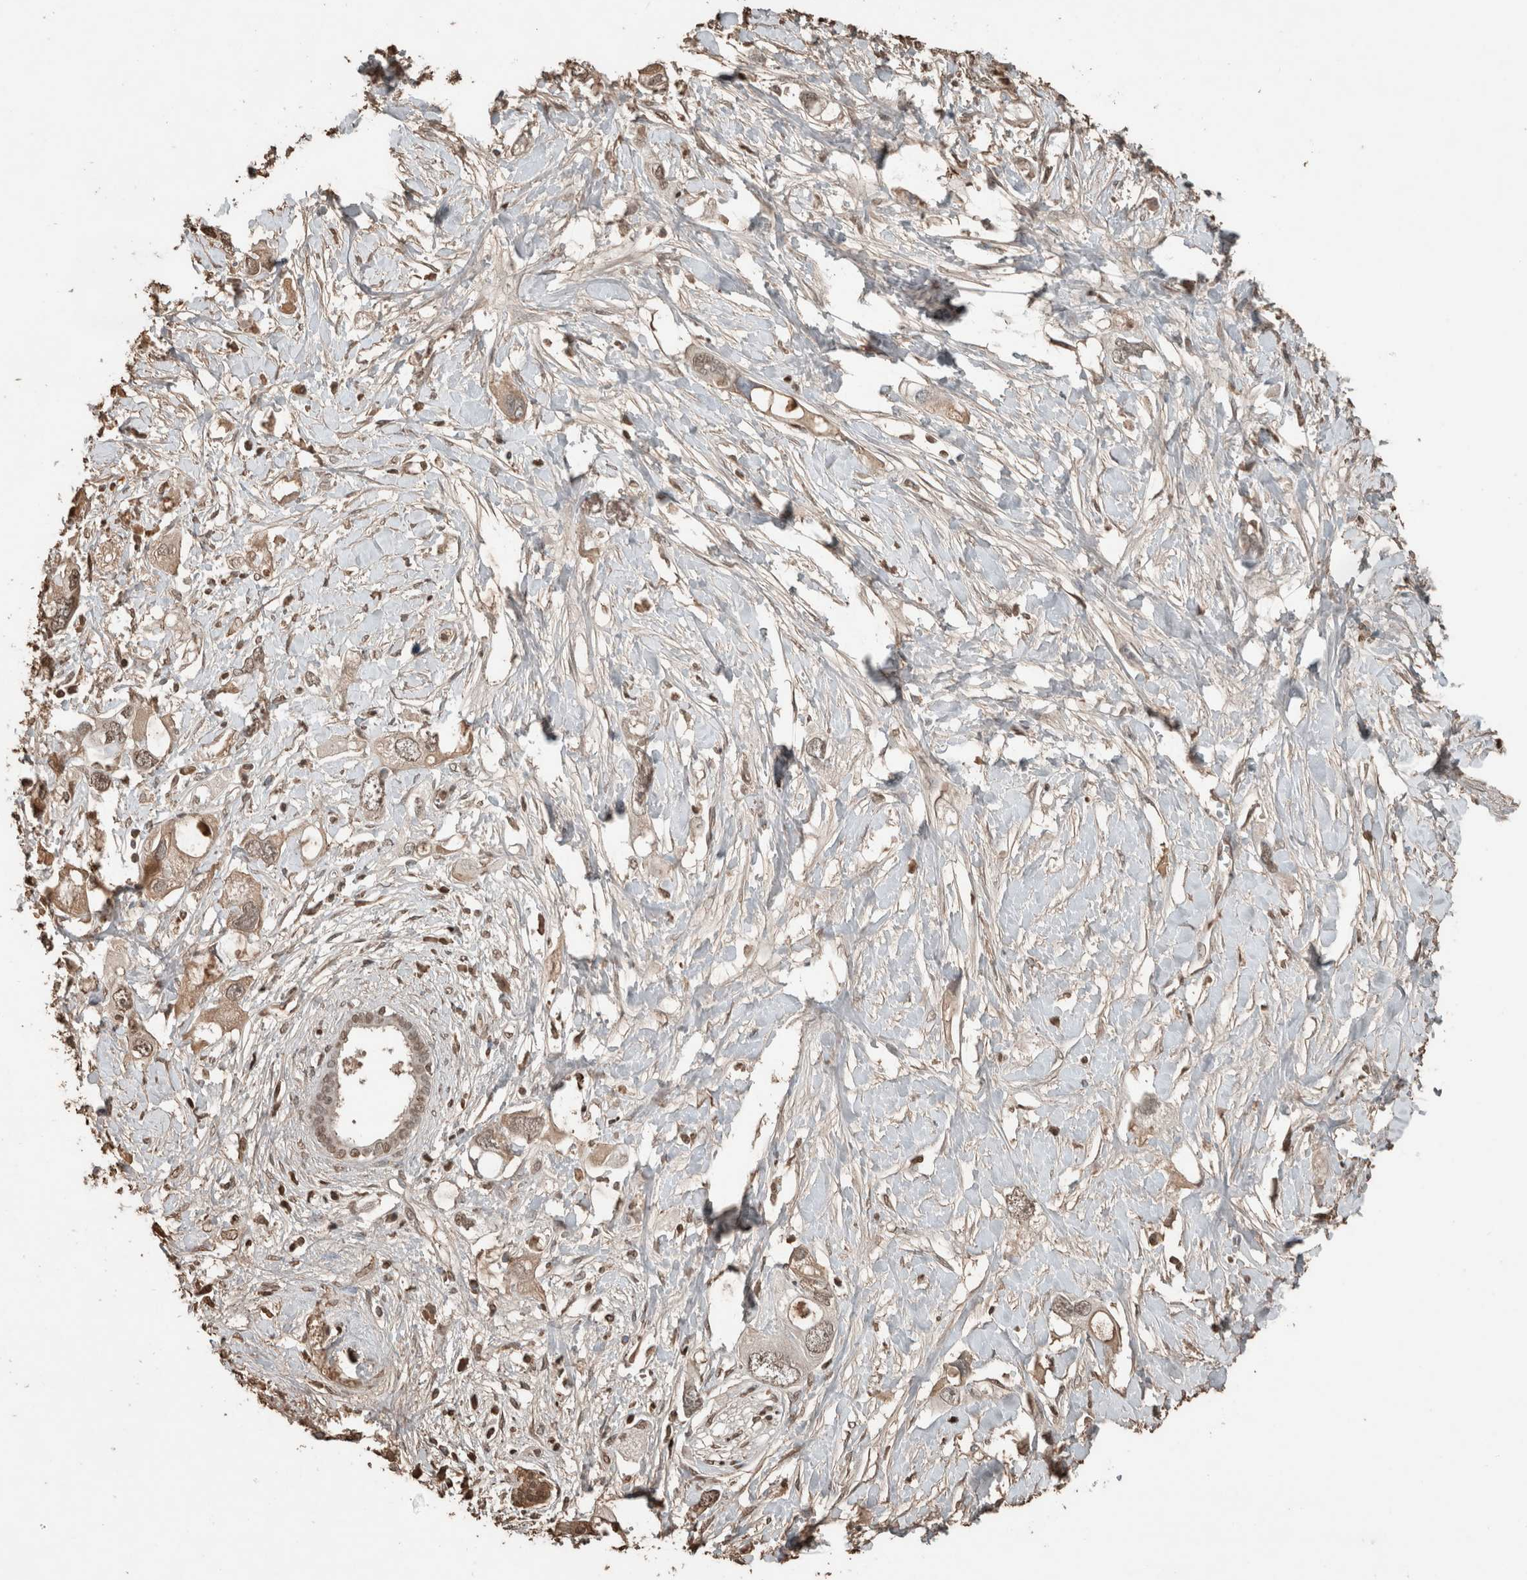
{"staining": {"intensity": "weak", "quantity": "25%-75%", "location": "cytoplasmic/membranous"}, "tissue": "pancreatic cancer", "cell_type": "Tumor cells", "image_type": "cancer", "snomed": [{"axis": "morphology", "description": "Adenocarcinoma, NOS"}, {"axis": "topography", "description": "Pancreas"}], "caption": "Weak cytoplasmic/membranous staining is appreciated in about 25%-75% of tumor cells in pancreatic cancer.", "gene": "USP34", "patient": {"sex": "female", "age": 56}}